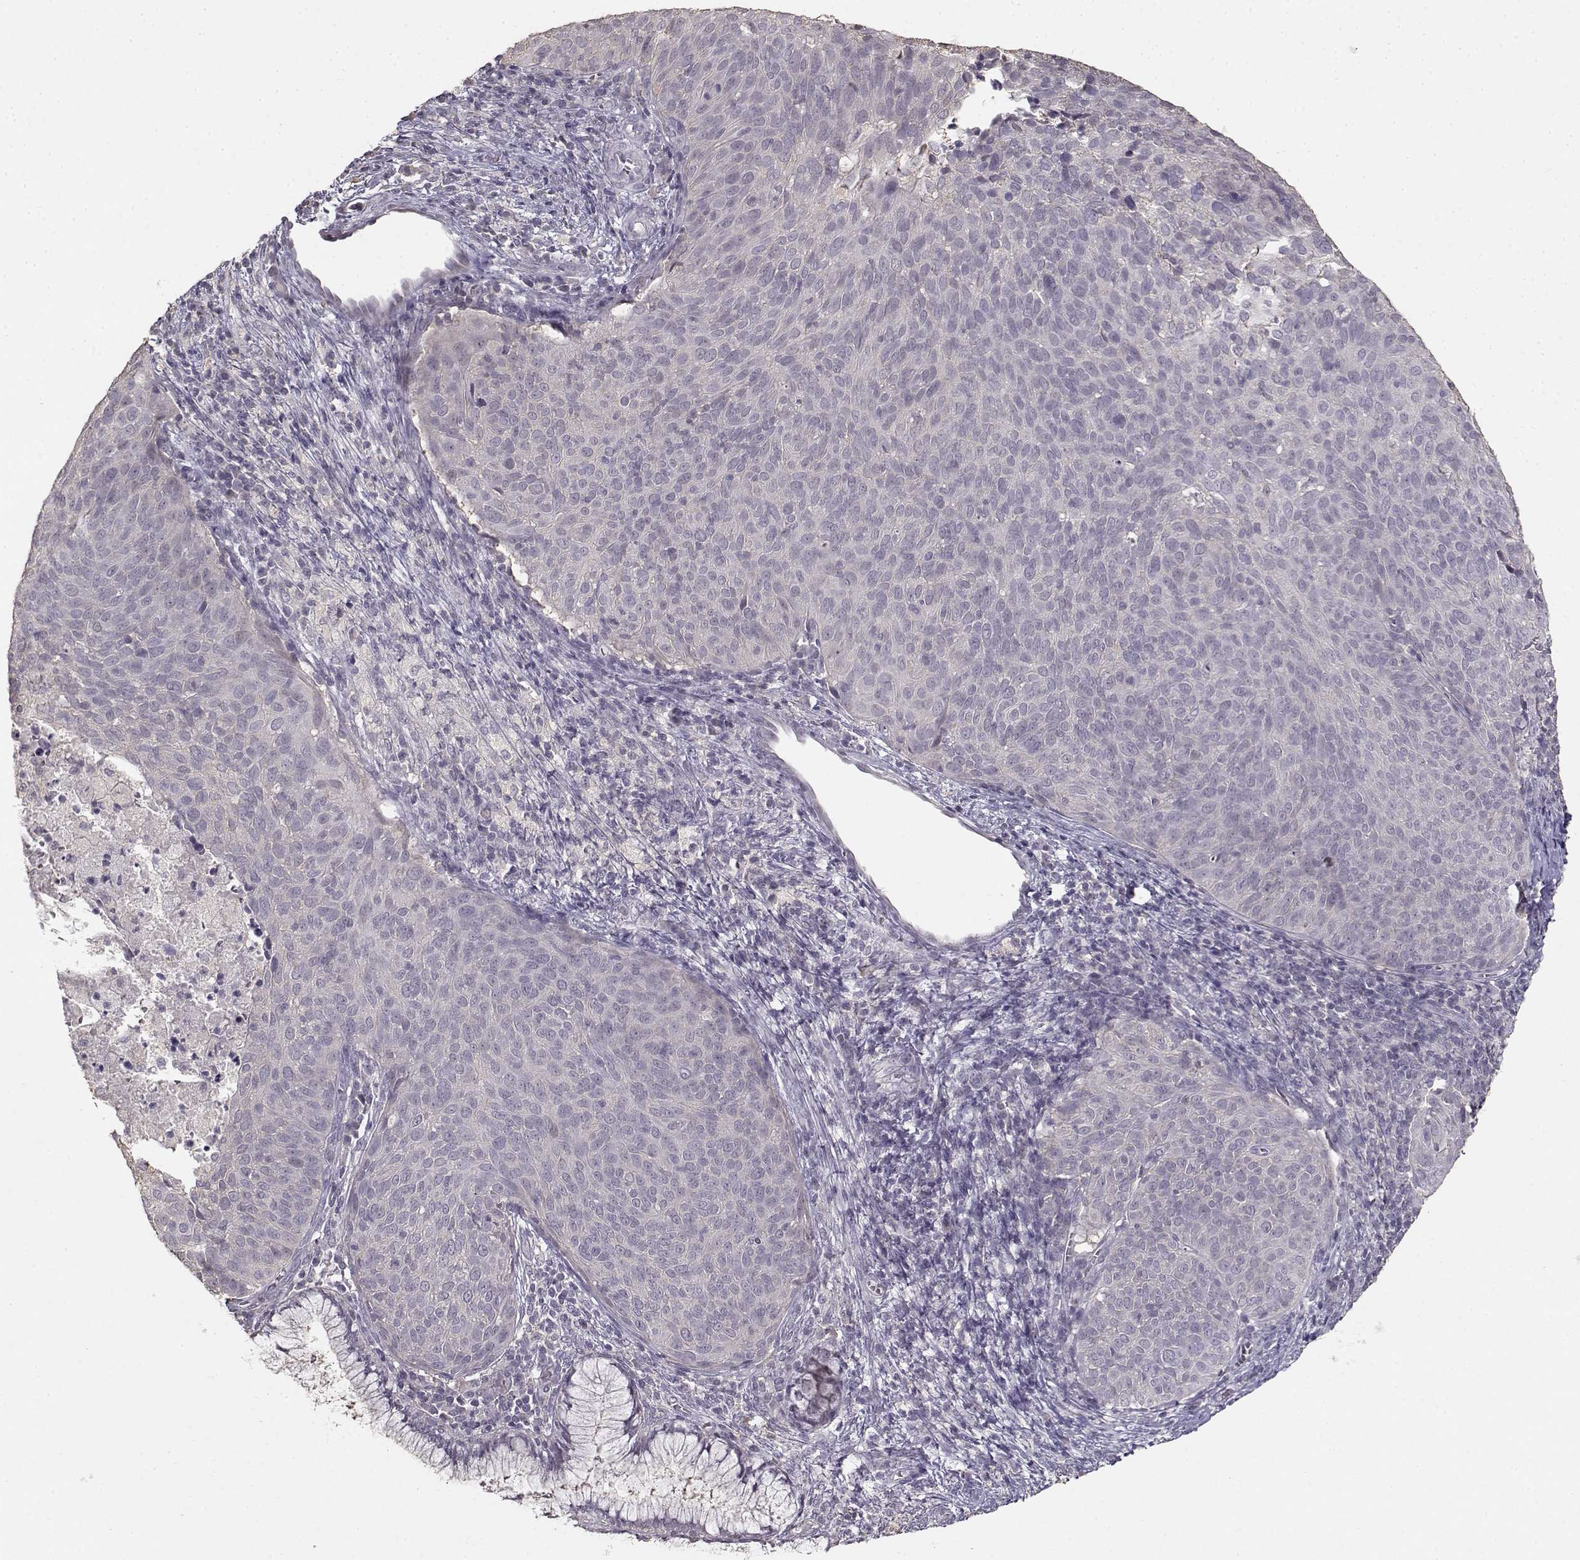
{"staining": {"intensity": "negative", "quantity": "none", "location": "none"}, "tissue": "cervical cancer", "cell_type": "Tumor cells", "image_type": "cancer", "snomed": [{"axis": "morphology", "description": "Squamous cell carcinoma, NOS"}, {"axis": "topography", "description": "Cervix"}], "caption": "Cervical cancer (squamous cell carcinoma) was stained to show a protein in brown. There is no significant positivity in tumor cells.", "gene": "UROC1", "patient": {"sex": "female", "age": 39}}